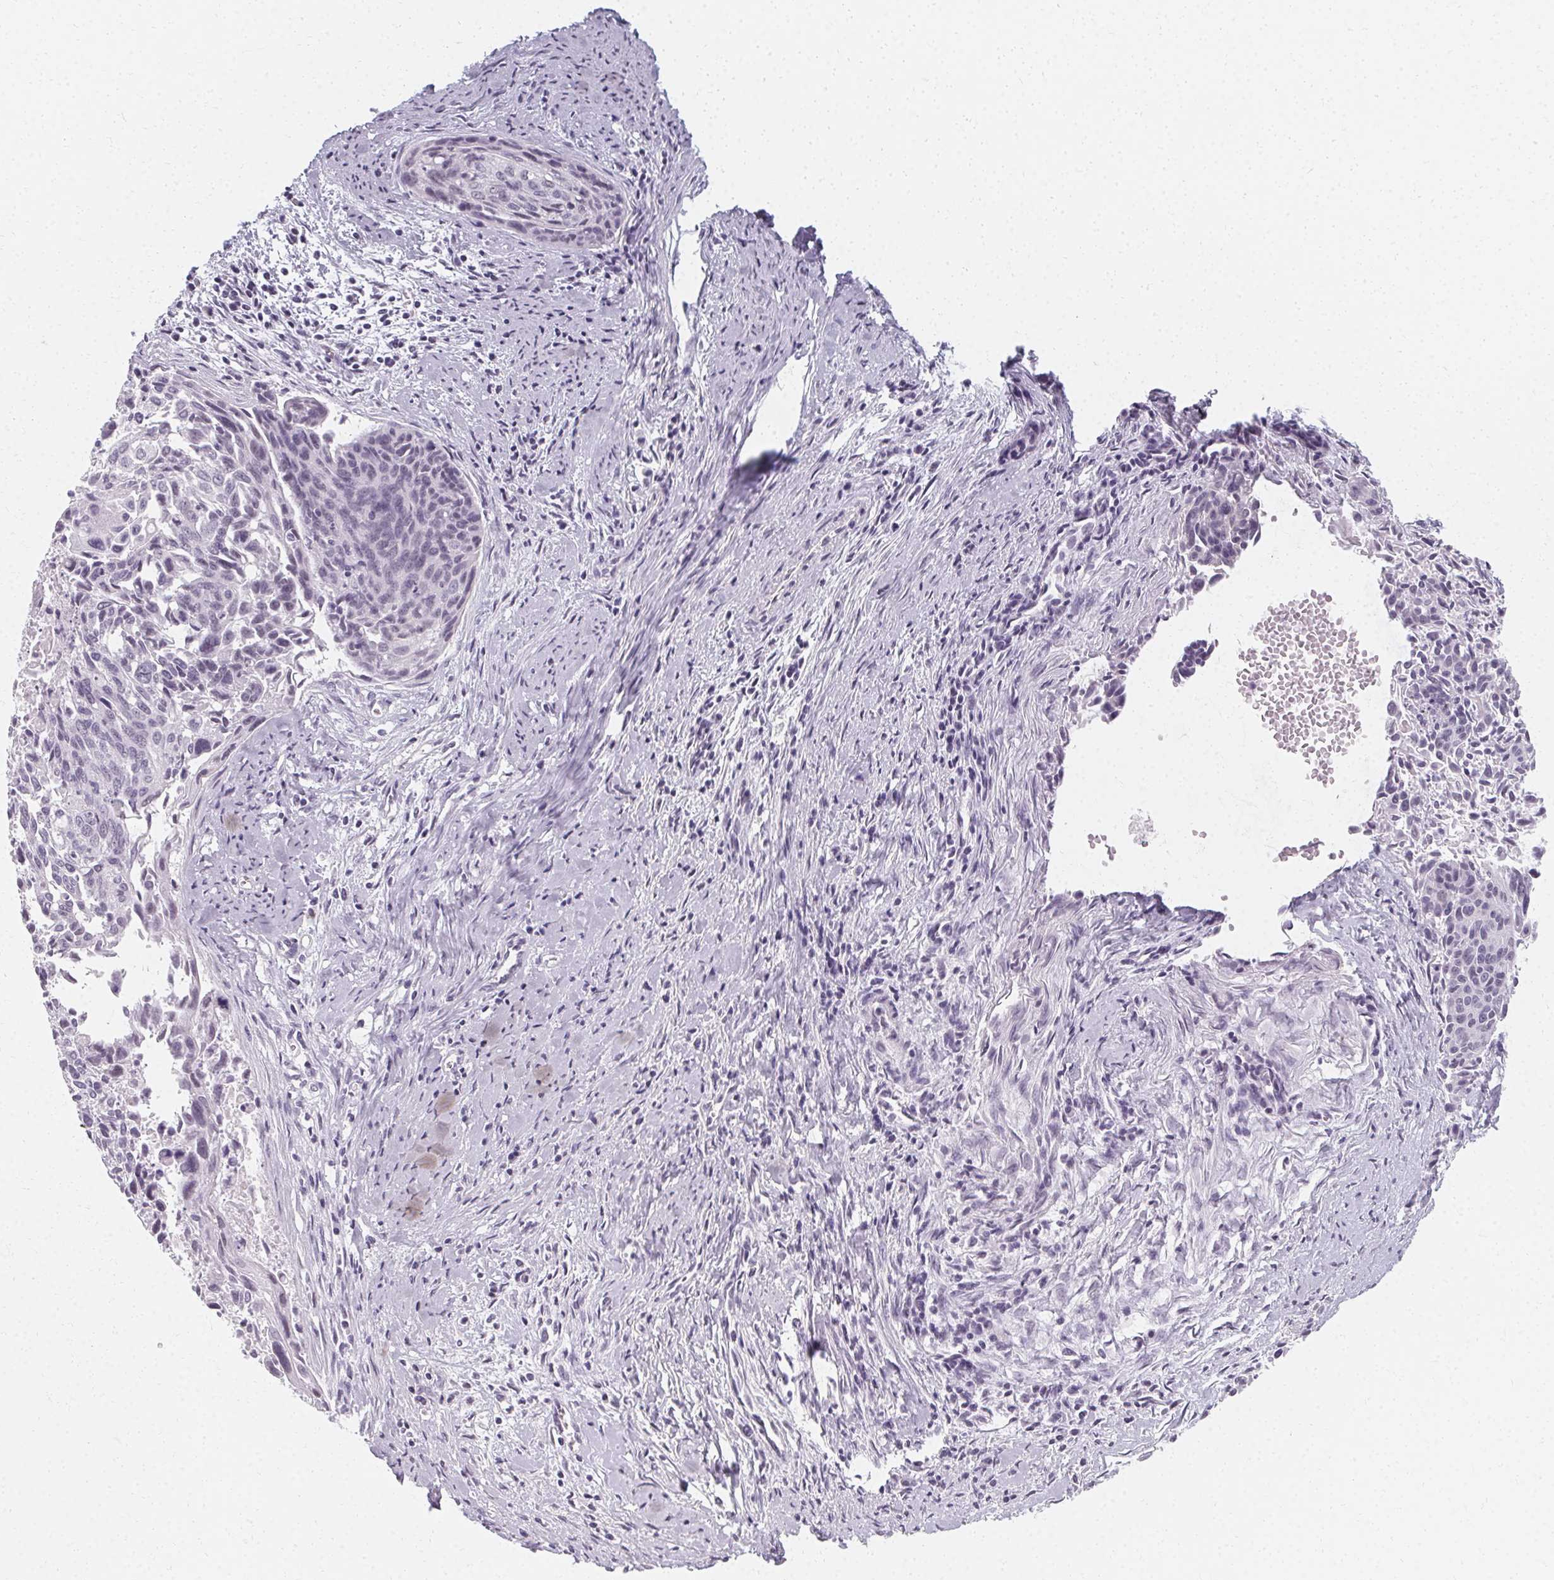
{"staining": {"intensity": "negative", "quantity": "none", "location": "none"}, "tissue": "cervical cancer", "cell_type": "Tumor cells", "image_type": "cancer", "snomed": [{"axis": "morphology", "description": "Squamous cell carcinoma, NOS"}, {"axis": "topography", "description": "Cervix"}], "caption": "IHC of cervical cancer demonstrates no expression in tumor cells.", "gene": "SYNPR", "patient": {"sex": "female", "age": 55}}